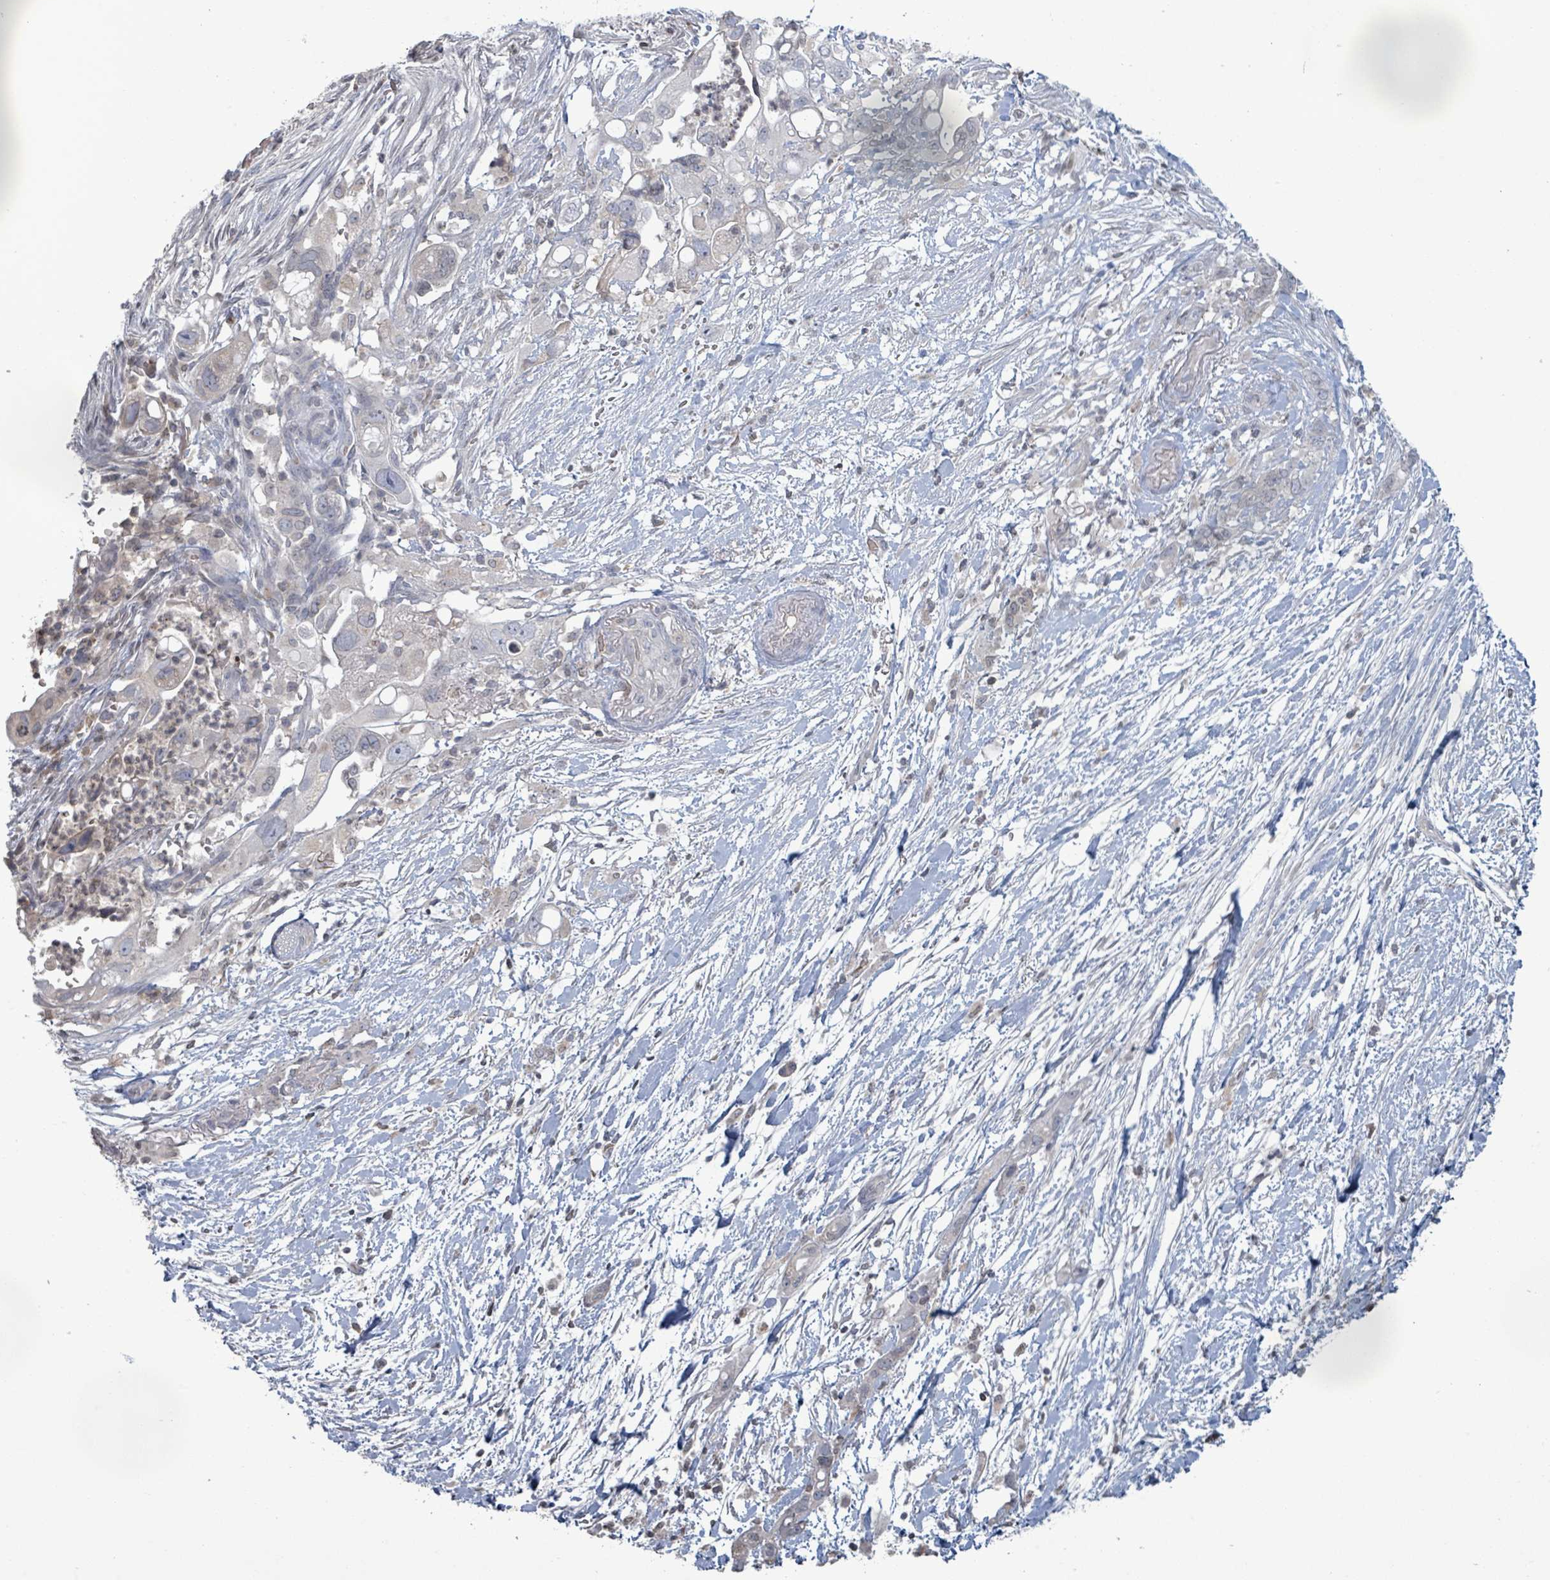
{"staining": {"intensity": "negative", "quantity": "none", "location": "none"}, "tissue": "pancreatic cancer", "cell_type": "Tumor cells", "image_type": "cancer", "snomed": [{"axis": "morphology", "description": "Adenocarcinoma, NOS"}, {"axis": "topography", "description": "Pancreas"}], "caption": "Immunohistochemistry histopathology image of neoplastic tissue: human adenocarcinoma (pancreatic) stained with DAB (3,3'-diaminobenzidine) shows no significant protein expression in tumor cells. The staining is performed using DAB (3,3'-diaminobenzidine) brown chromogen with nuclei counter-stained in using hematoxylin.", "gene": "GRM8", "patient": {"sex": "female", "age": 72}}